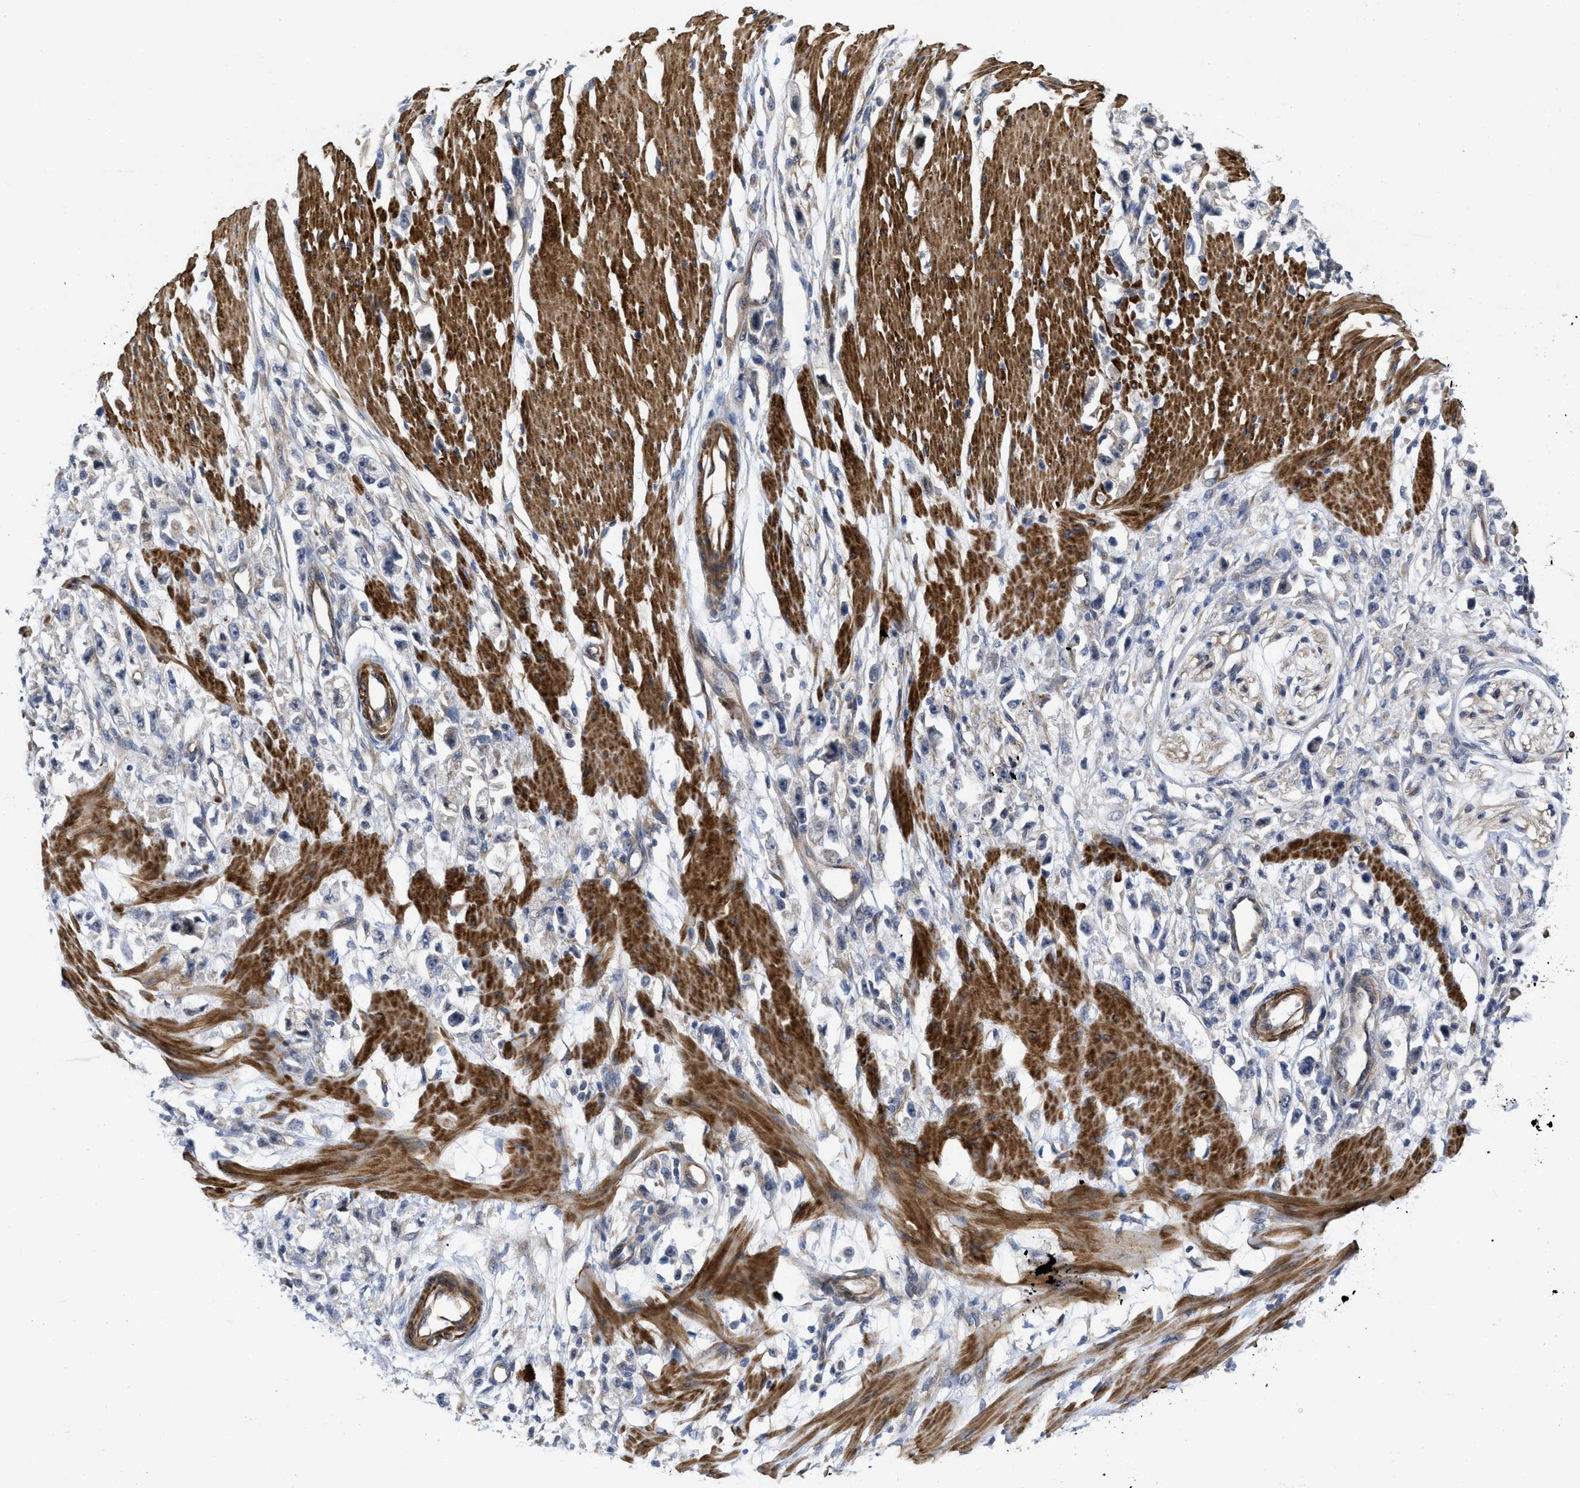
{"staining": {"intensity": "negative", "quantity": "none", "location": "none"}, "tissue": "stomach cancer", "cell_type": "Tumor cells", "image_type": "cancer", "snomed": [{"axis": "morphology", "description": "Adenocarcinoma, NOS"}, {"axis": "topography", "description": "Stomach"}], "caption": "Immunohistochemistry (IHC) of stomach cancer reveals no staining in tumor cells.", "gene": "ARHGEF26", "patient": {"sex": "female", "age": 59}}